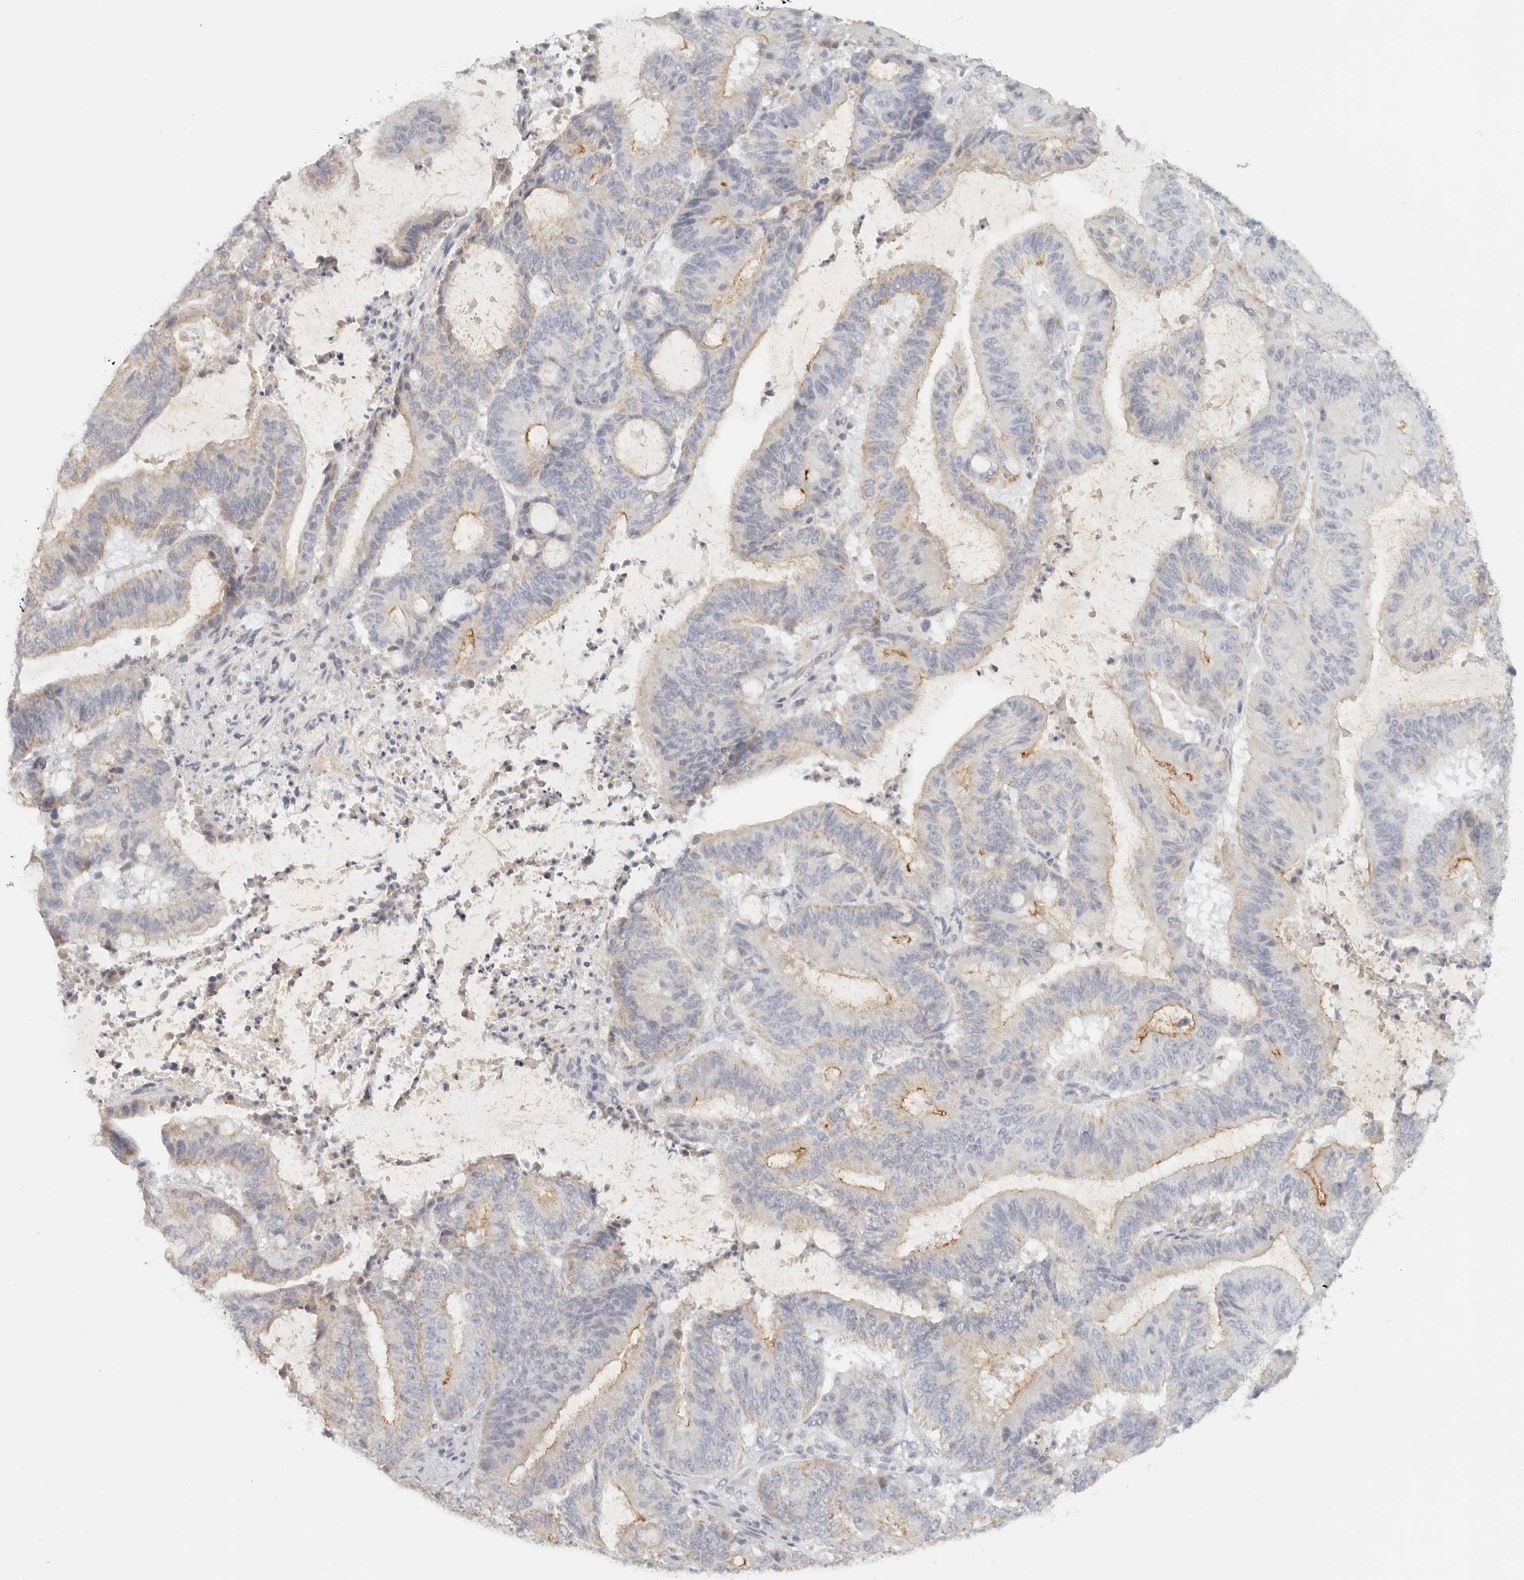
{"staining": {"intensity": "moderate", "quantity": "<25%", "location": "cytoplasmic/membranous"}, "tissue": "liver cancer", "cell_type": "Tumor cells", "image_type": "cancer", "snomed": [{"axis": "morphology", "description": "Normal tissue, NOS"}, {"axis": "morphology", "description": "Cholangiocarcinoma"}, {"axis": "topography", "description": "Liver"}, {"axis": "topography", "description": "Peripheral nerve tissue"}], "caption": "Immunohistochemical staining of human liver cholangiocarcinoma displays moderate cytoplasmic/membranous protein staining in approximately <25% of tumor cells. The protein of interest is stained brown, and the nuclei are stained in blue (DAB IHC with brightfield microscopy, high magnification).", "gene": "KDF1", "patient": {"sex": "female", "age": 73}}